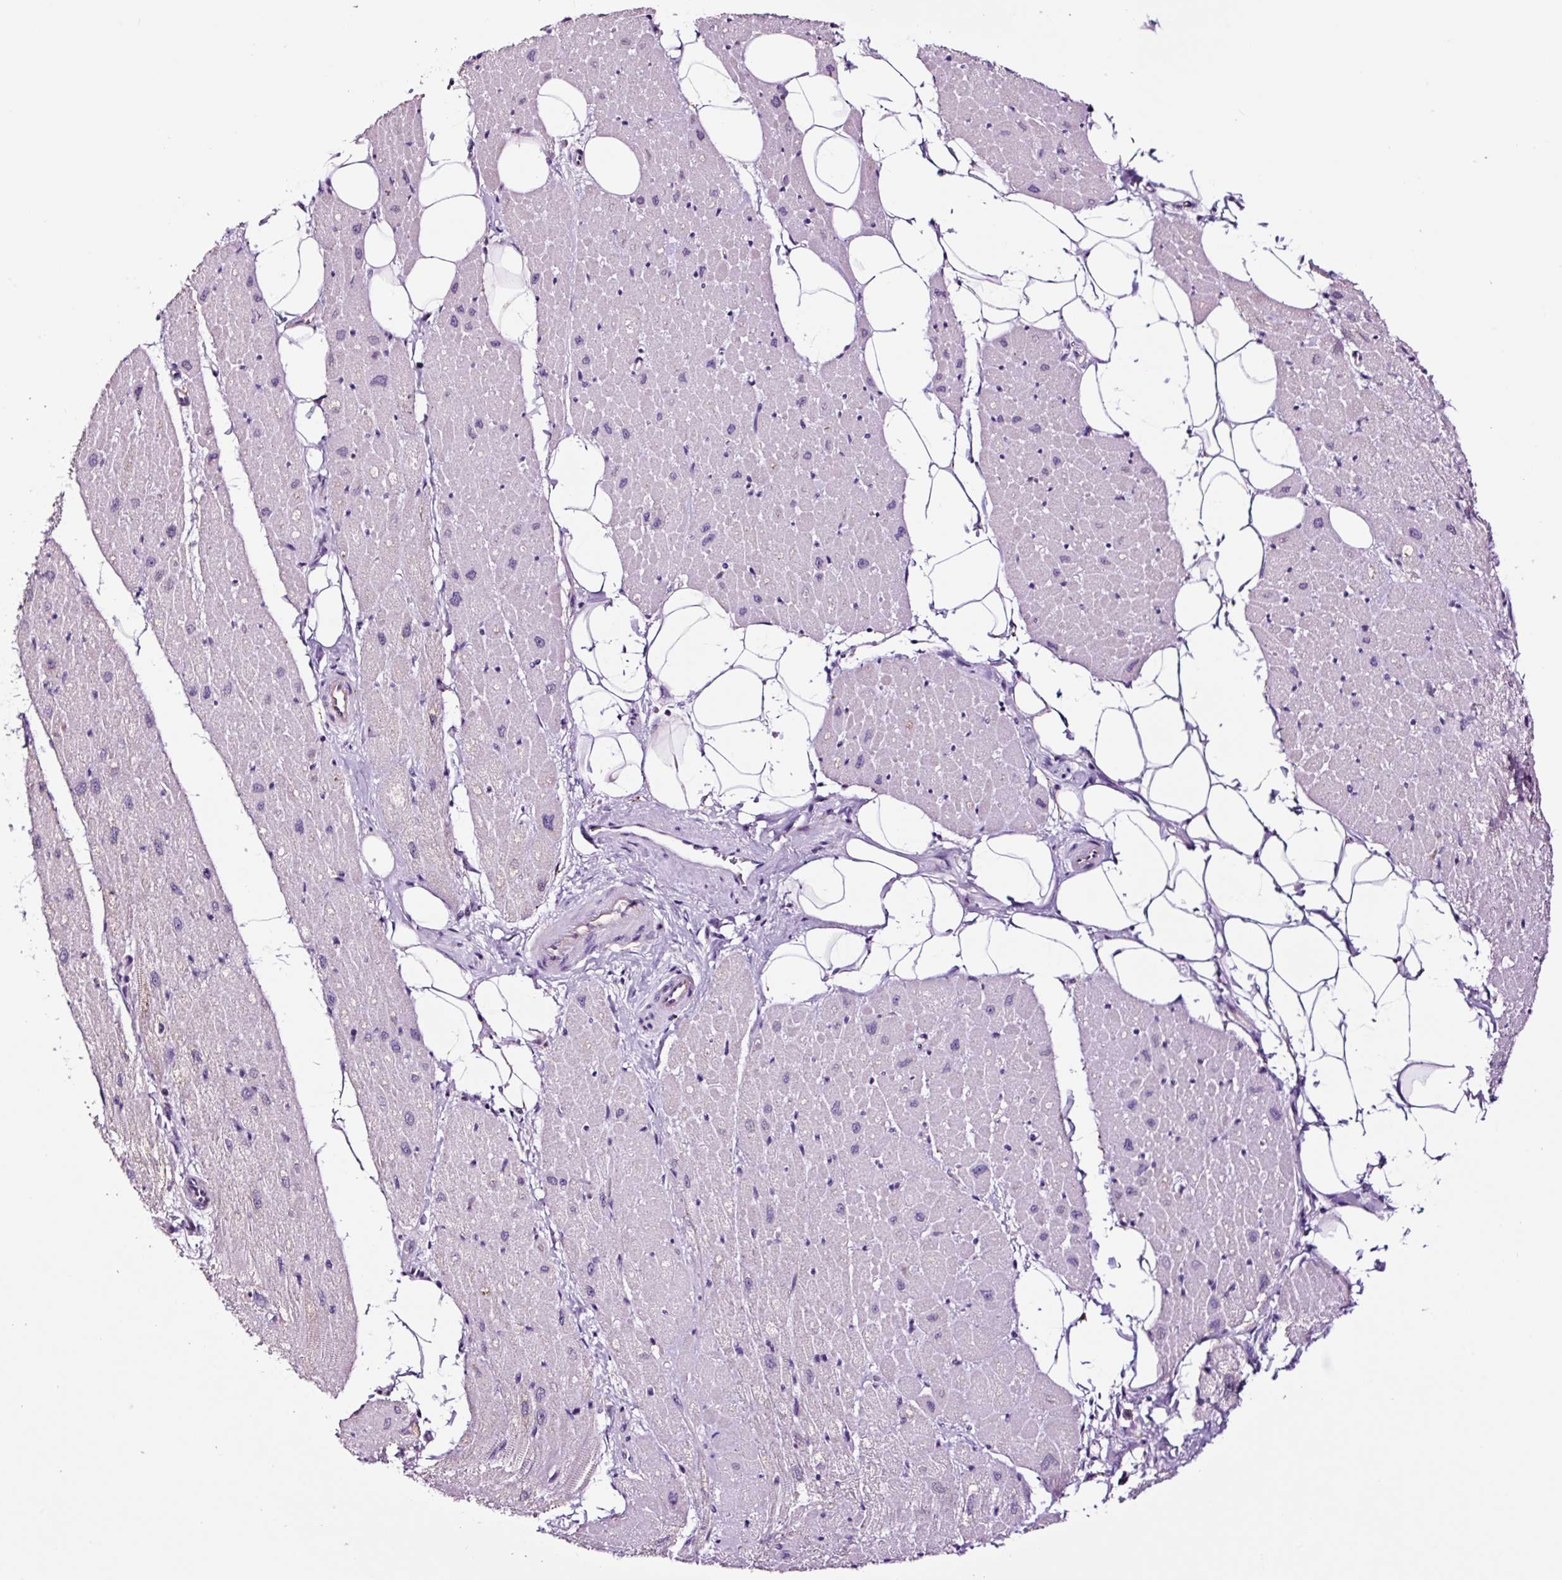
{"staining": {"intensity": "negative", "quantity": "none", "location": "none"}, "tissue": "heart muscle", "cell_type": "Cardiomyocytes", "image_type": "normal", "snomed": [{"axis": "morphology", "description": "Normal tissue, NOS"}, {"axis": "topography", "description": "Heart"}], "caption": "Cardiomyocytes are negative for protein expression in benign human heart muscle. (DAB immunohistochemistry, high magnification).", "gene": "TAFA3", "patient": {"sex": "male", "age": 62}}